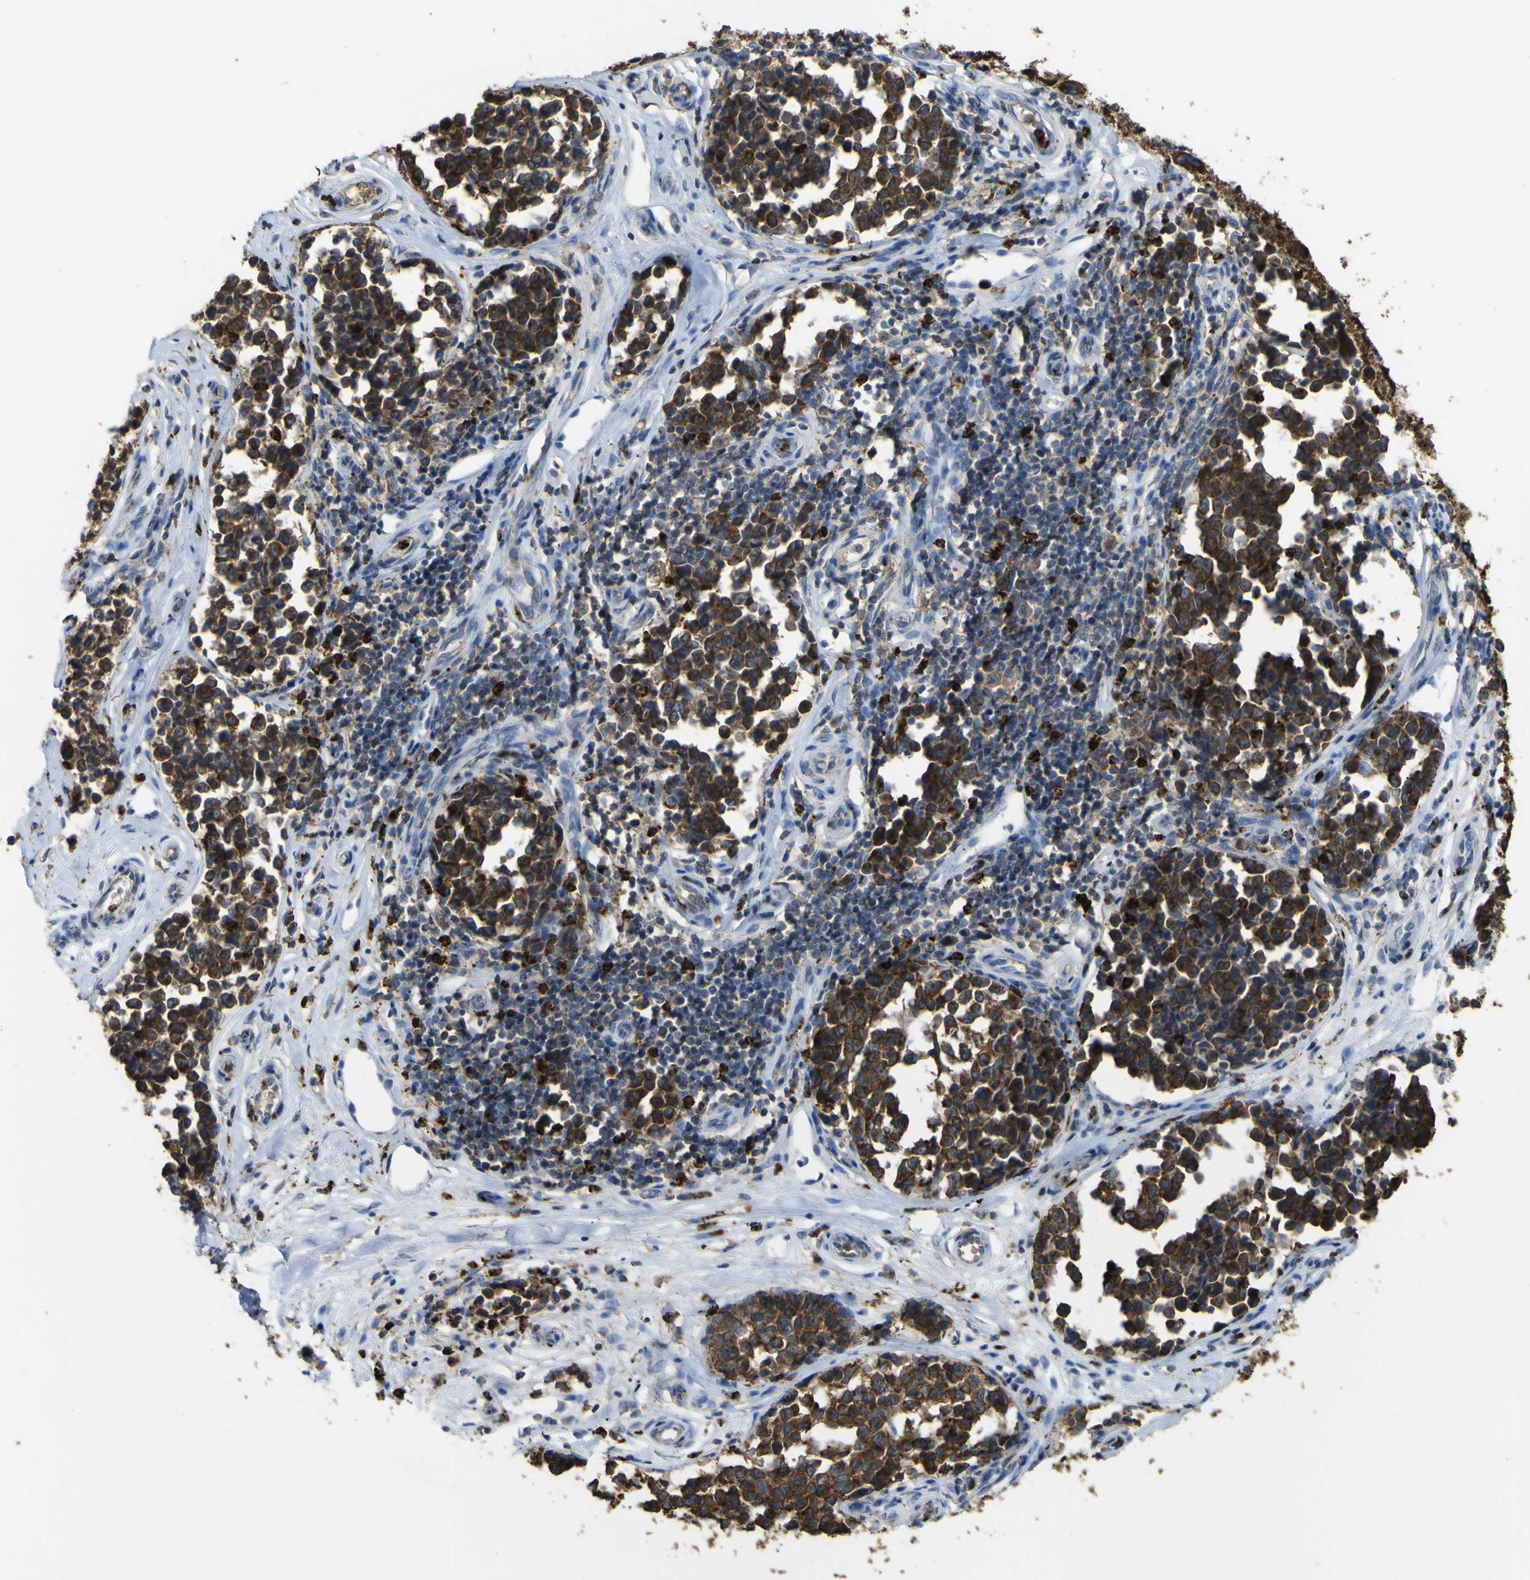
{"staining": {"intensity": "strong", "quantity": ">75%", "location": "cytoplasmic/membranous"}, "tissue": "melanoma", "cell_type": "Tumor cells", "image_type": "cancer", "snomed": [{"axis": "morphology", "description": "Malignant melanoma, NOS"}, {"axis": "topography", "description": "Skin"}], "caption": "Immunohistochemical staining of malignant melanoma exhibits strong cytoplasmic/membranous protein expression in about >75% of tumor cells.", "gene": "ACSL3", "patient": {"sex": "female", "age": 64}}